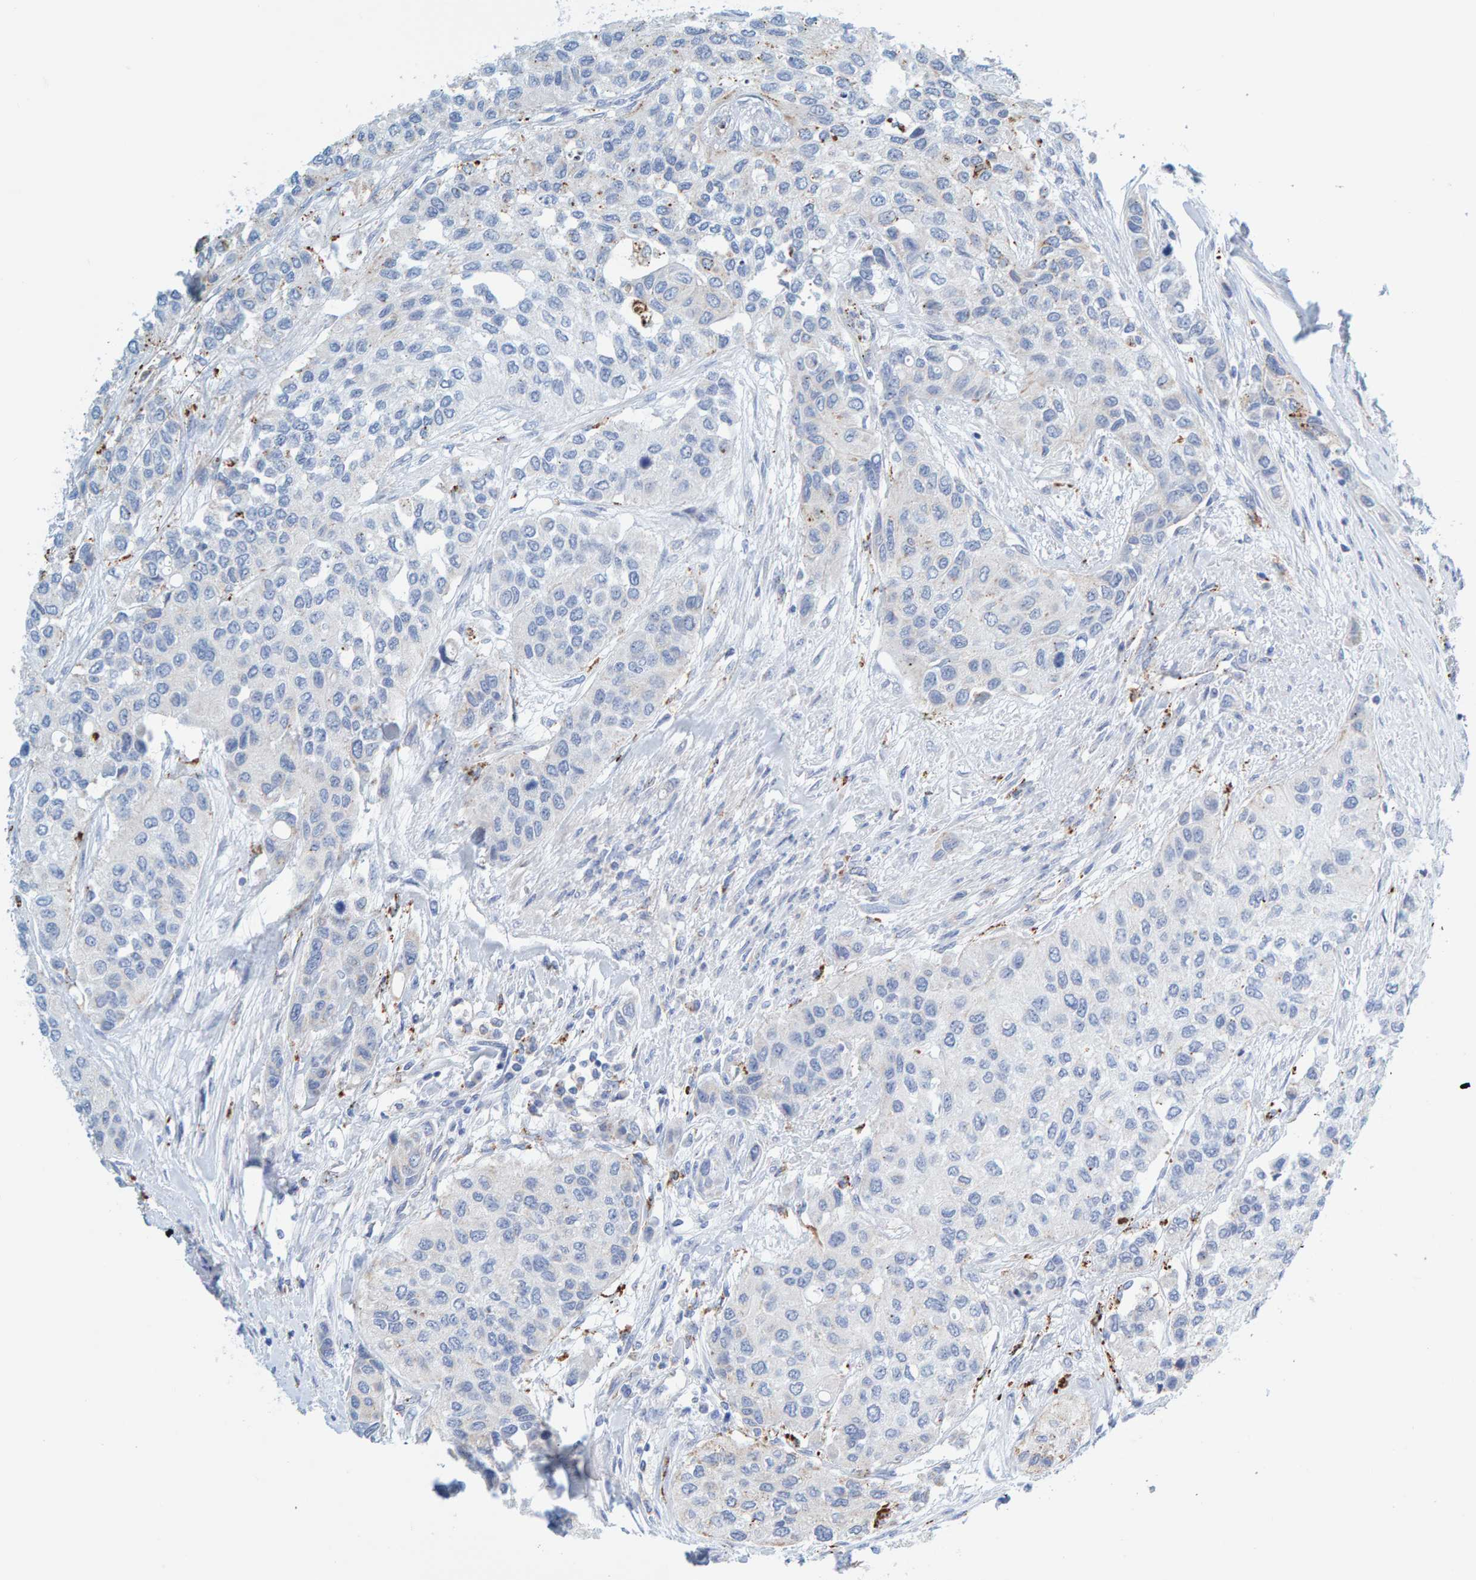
{"staining": {"intensity": "negative", "quantity": "none", "location": "none"}, "tissue": "urothelial cancer", "cell_type": "Tumor cells", "image_type": "cancer", "snomed": [{"axis": "morphology", "description": "Urothelial carcinoma, High grade"}, {"axis": "topography", "description": "Urinary bladder"}], "caption": "Immunohistochemistry (IHC) histopathology image of neoplastic tissue: urothelial cancer stained with DAB (3,3'-diaminobenzidine) reveals no significant protein expression in tumor cells.", "gene": "BIN3", "patient": {"sex": "female", "age": 56}}